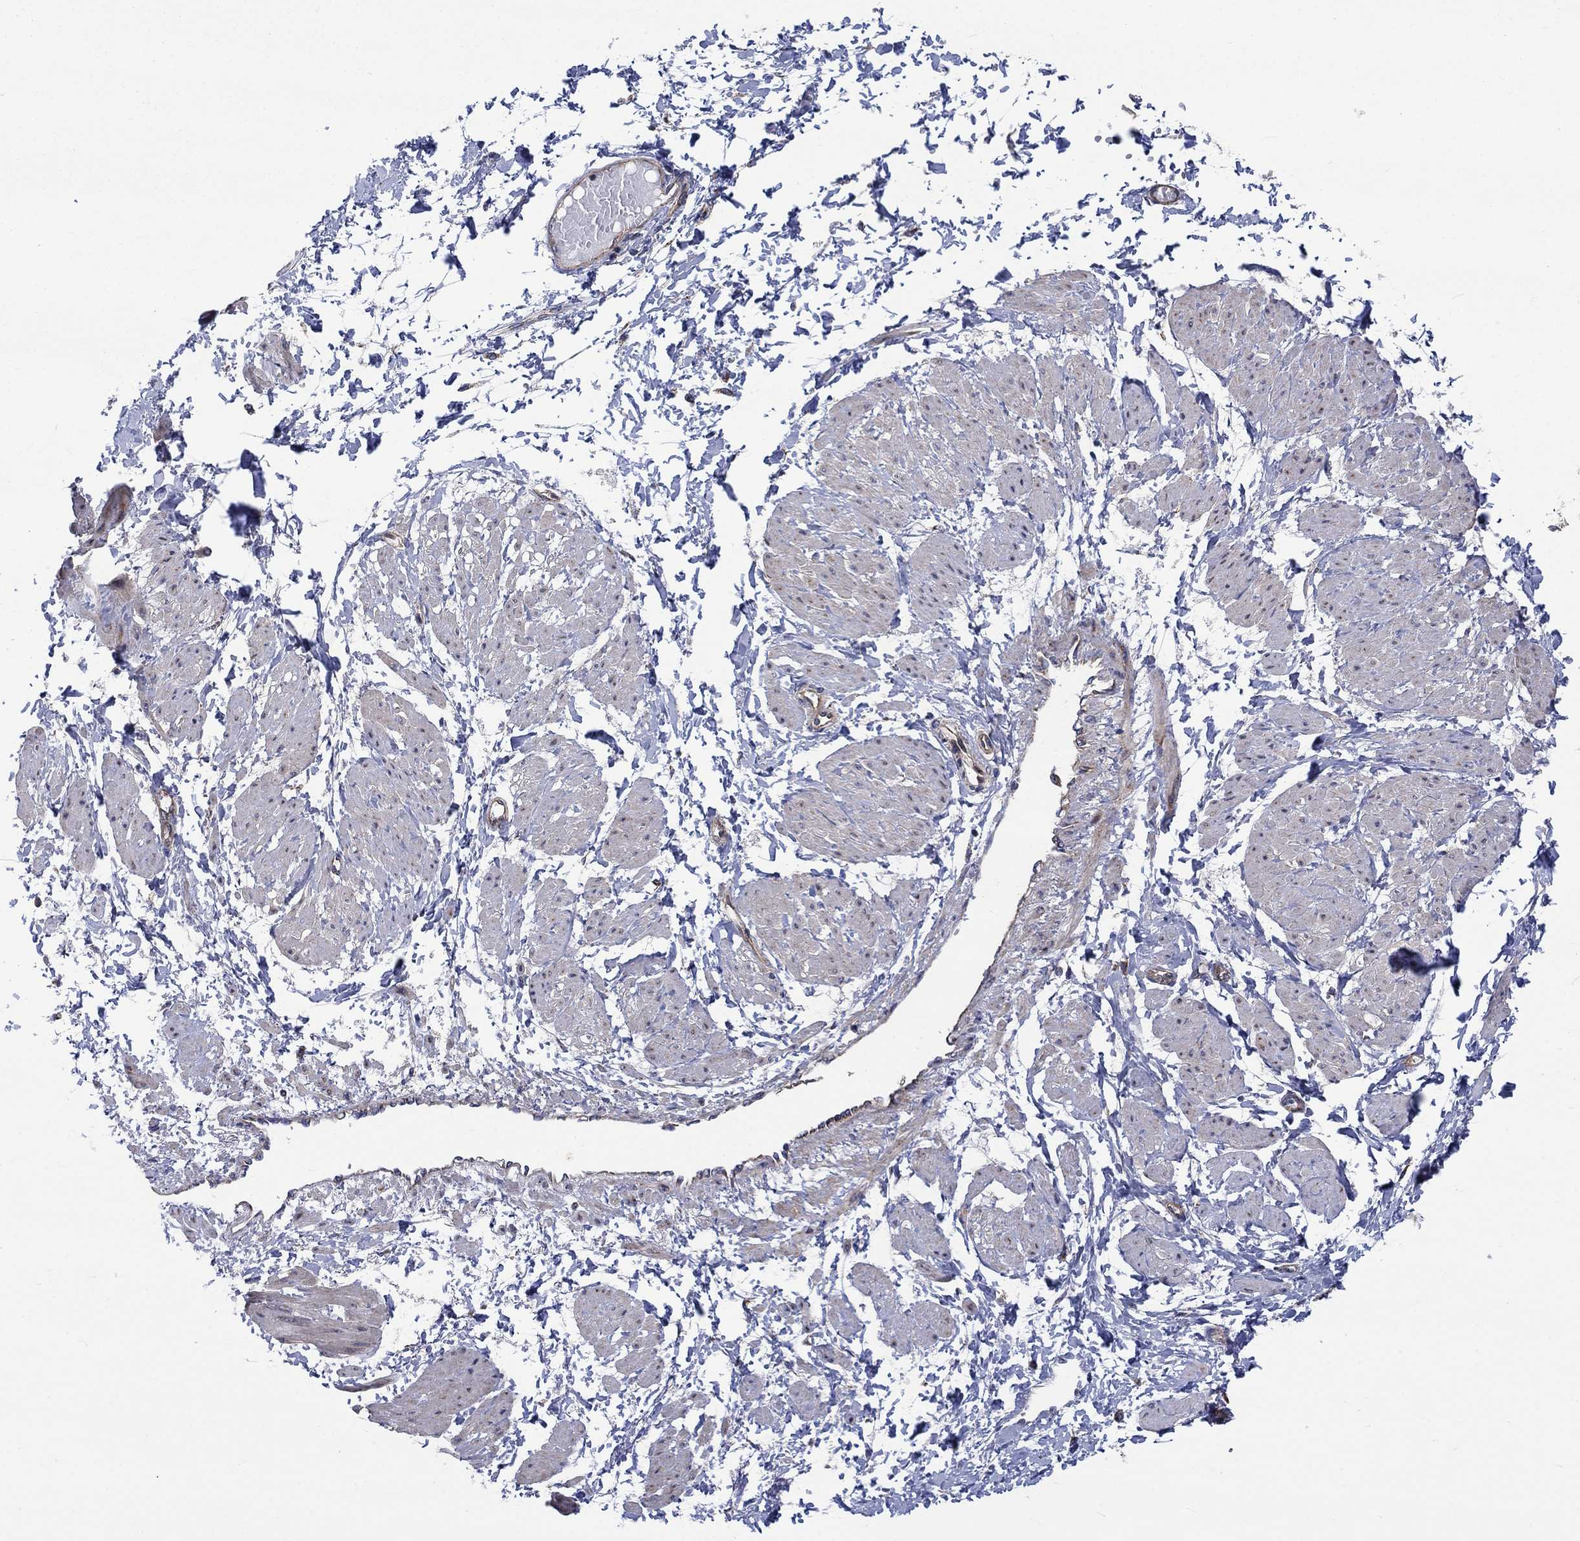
{"staining": {"intensity": "weak", "quantity": "25%-75%", "location": "cytoplasmic/membranous"}, "tissue": "smooth muscle", "cell_type": "Smooth muscle cells", "image_type": "normal", "snomed": [{"axis": "morphology", "description": "Normal tissue, NOS"}, {"axis": "topography", "description": "Smooth muscle"}, {"axis": "topography", "description": "Uterus"}], "caption": "Smooth muscle stained with a brown dye exhibits weak cytoplasmic/membranous positive positivity in approximately 25%-75% of smooth muscle cells.", "gene": "RPLP0", "patient": {"sex": "female", "age": 39}}